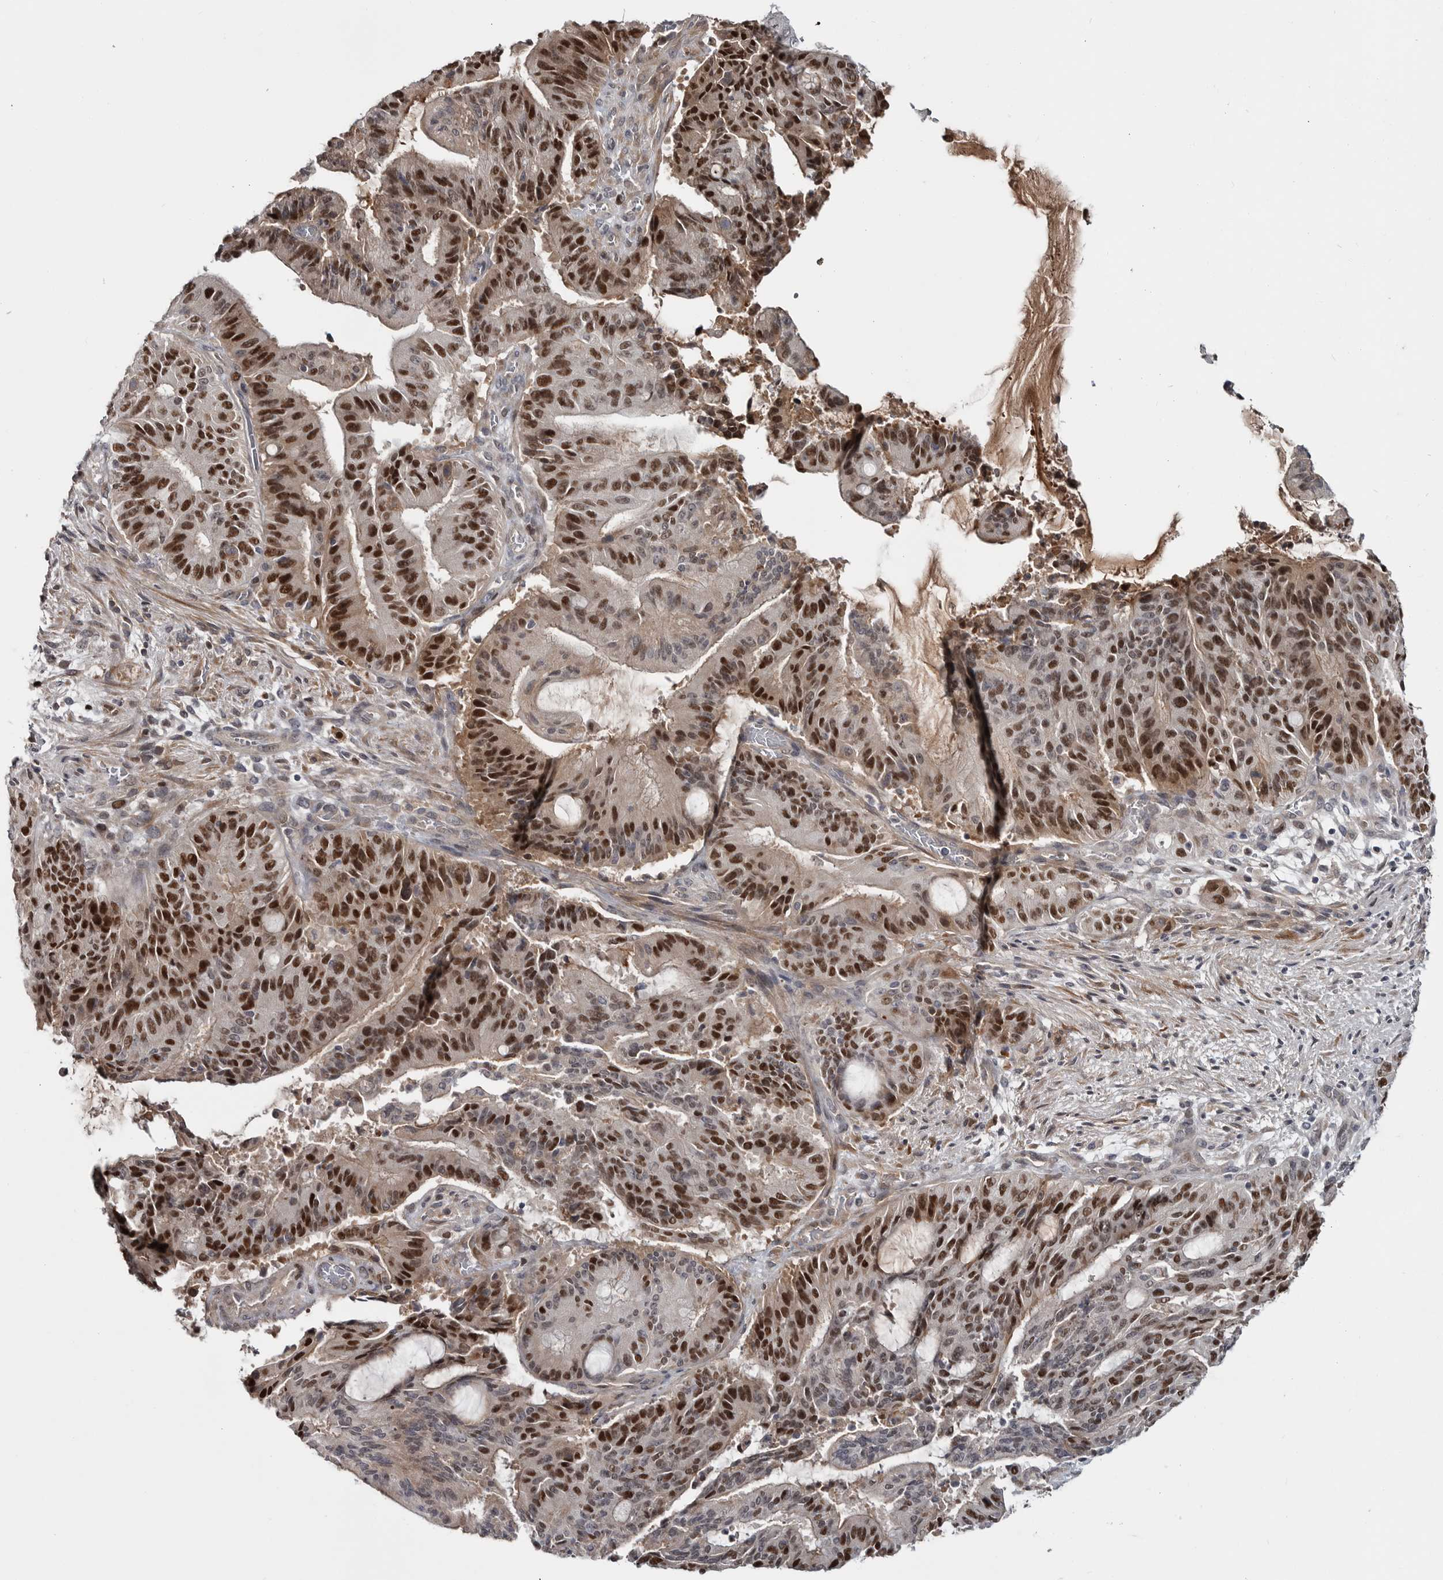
{"staining": {"intensity": "strong", "quantity": ">75%", "location": "nuclear"}, "tissue": "liver cancer", "cell_type": "Tumor cells", "image_type": "cancer", "snomed": [{"axis": "morphology", "description": "Normal tissue, NOS"}, {"axis": "morphology", "description": "Cholangiocarcinoma"}, {"axis": "topography", "description": "Liver"}, {"axis": "topography", "description": "Peripheral nerve tissue"}], "caption": "A high-resolution histopathology image shows IHC staining of liver cholangiocarcinoma, which exhibits strong nuclear positivity in approximately >75% of tumor cells. (DAB IHC with brightfield microscopy, high magnification).", "gene": "ZNF277", "patient": {"sex": "female", "age": 73}}